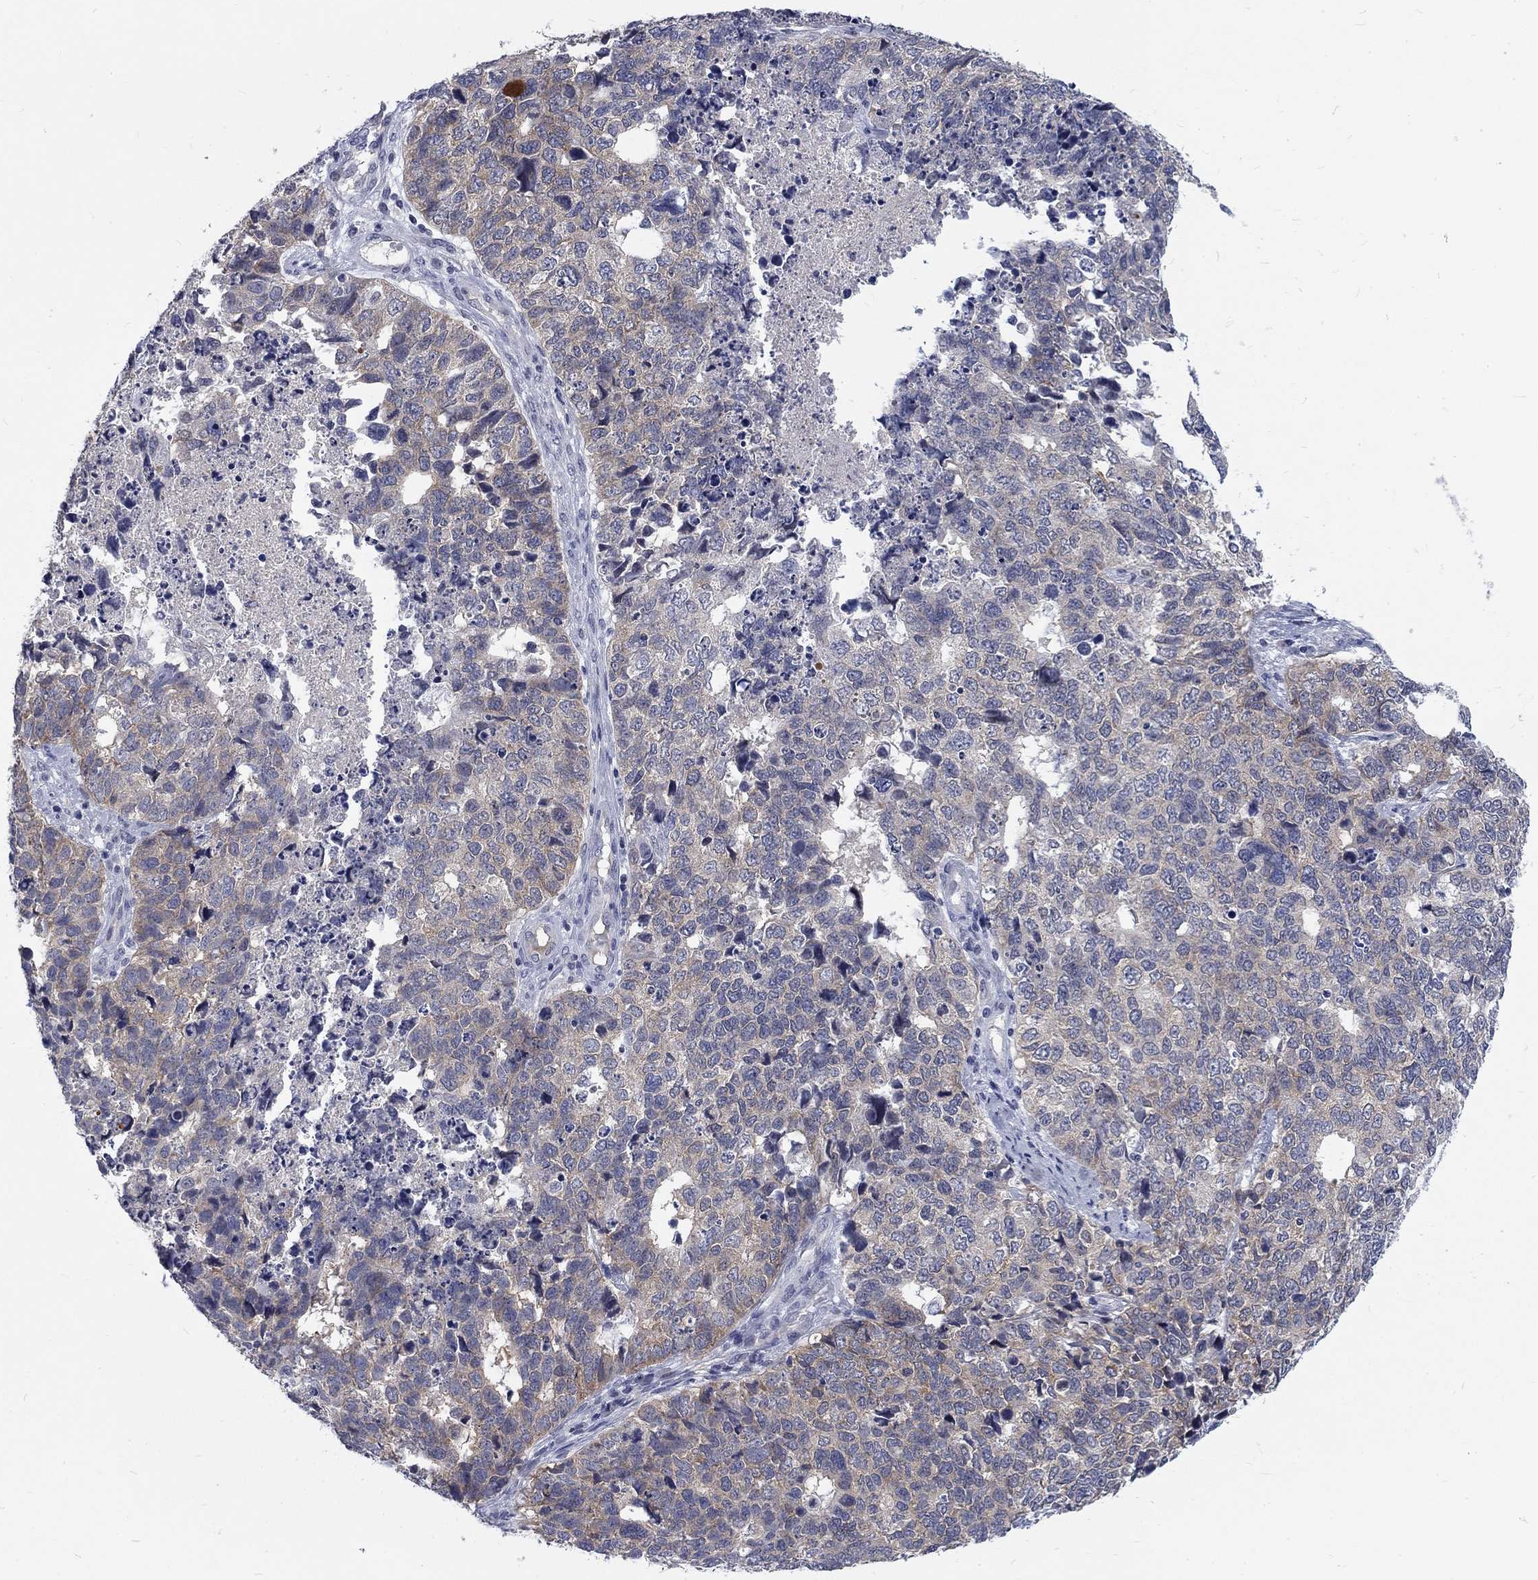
{"staining": {"intensity": "weak", "quantity": ">75%", "location": "cytoplasmic/membranous"}, "tissue": "cervical cancer", "cell_type": "Tumor cells", "image_type": "cancer", "snomed": [{"axis": "morphology", "description": "Squamous cell carcinoma, NOS"}, {"axis": "topography", "description": "Cervix"}], "caption": "DAB (3,3'-diaminobenzidine) immunohistochemical staining of cervical cancer demonstrates weak cytoplasmic/membranous protein positivity in approximately >75% of tumor cells.", "gene": "PHKA1", "patient": {"sex": "female", "age": 63}}